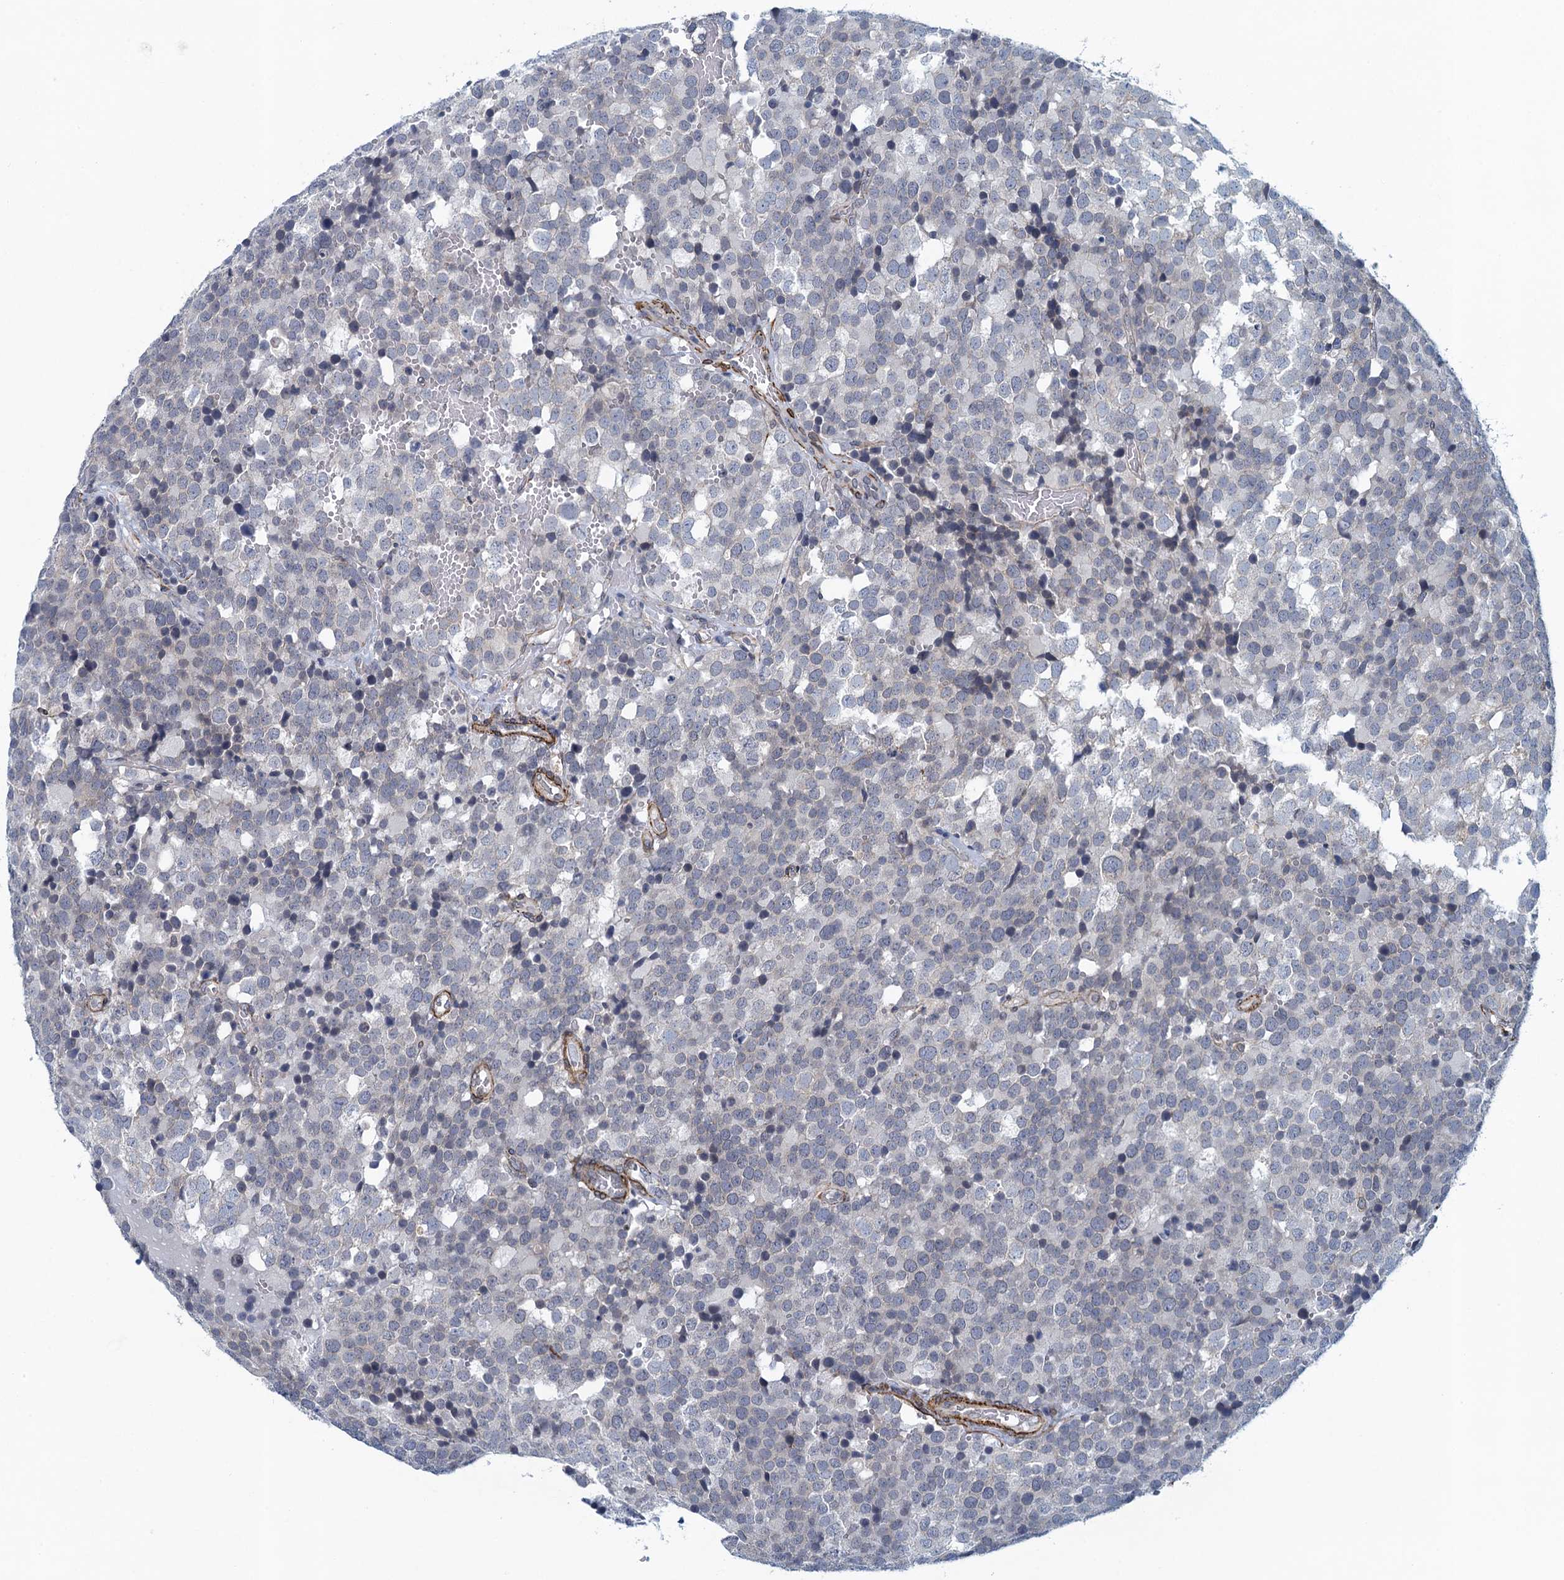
{"staining": {"intensity": "negative", "quantity": "none", "location": "none"}, "tissue": "testis cancer", "cell_type": "Tumor cells", "image_type": "cancer", "snomed": [{"axis": "morphology", "description": "Seminoma, NOS"}, {"axis": "topography", "description": "Testis"}], "caption": "DAB immunohistochemical staining of seminoma (testis) shows no significant staining in tumor cells. Nuclei are stained in blue.", "gene": "ALG2", "patient": {"sex": "male", "age": 71}}